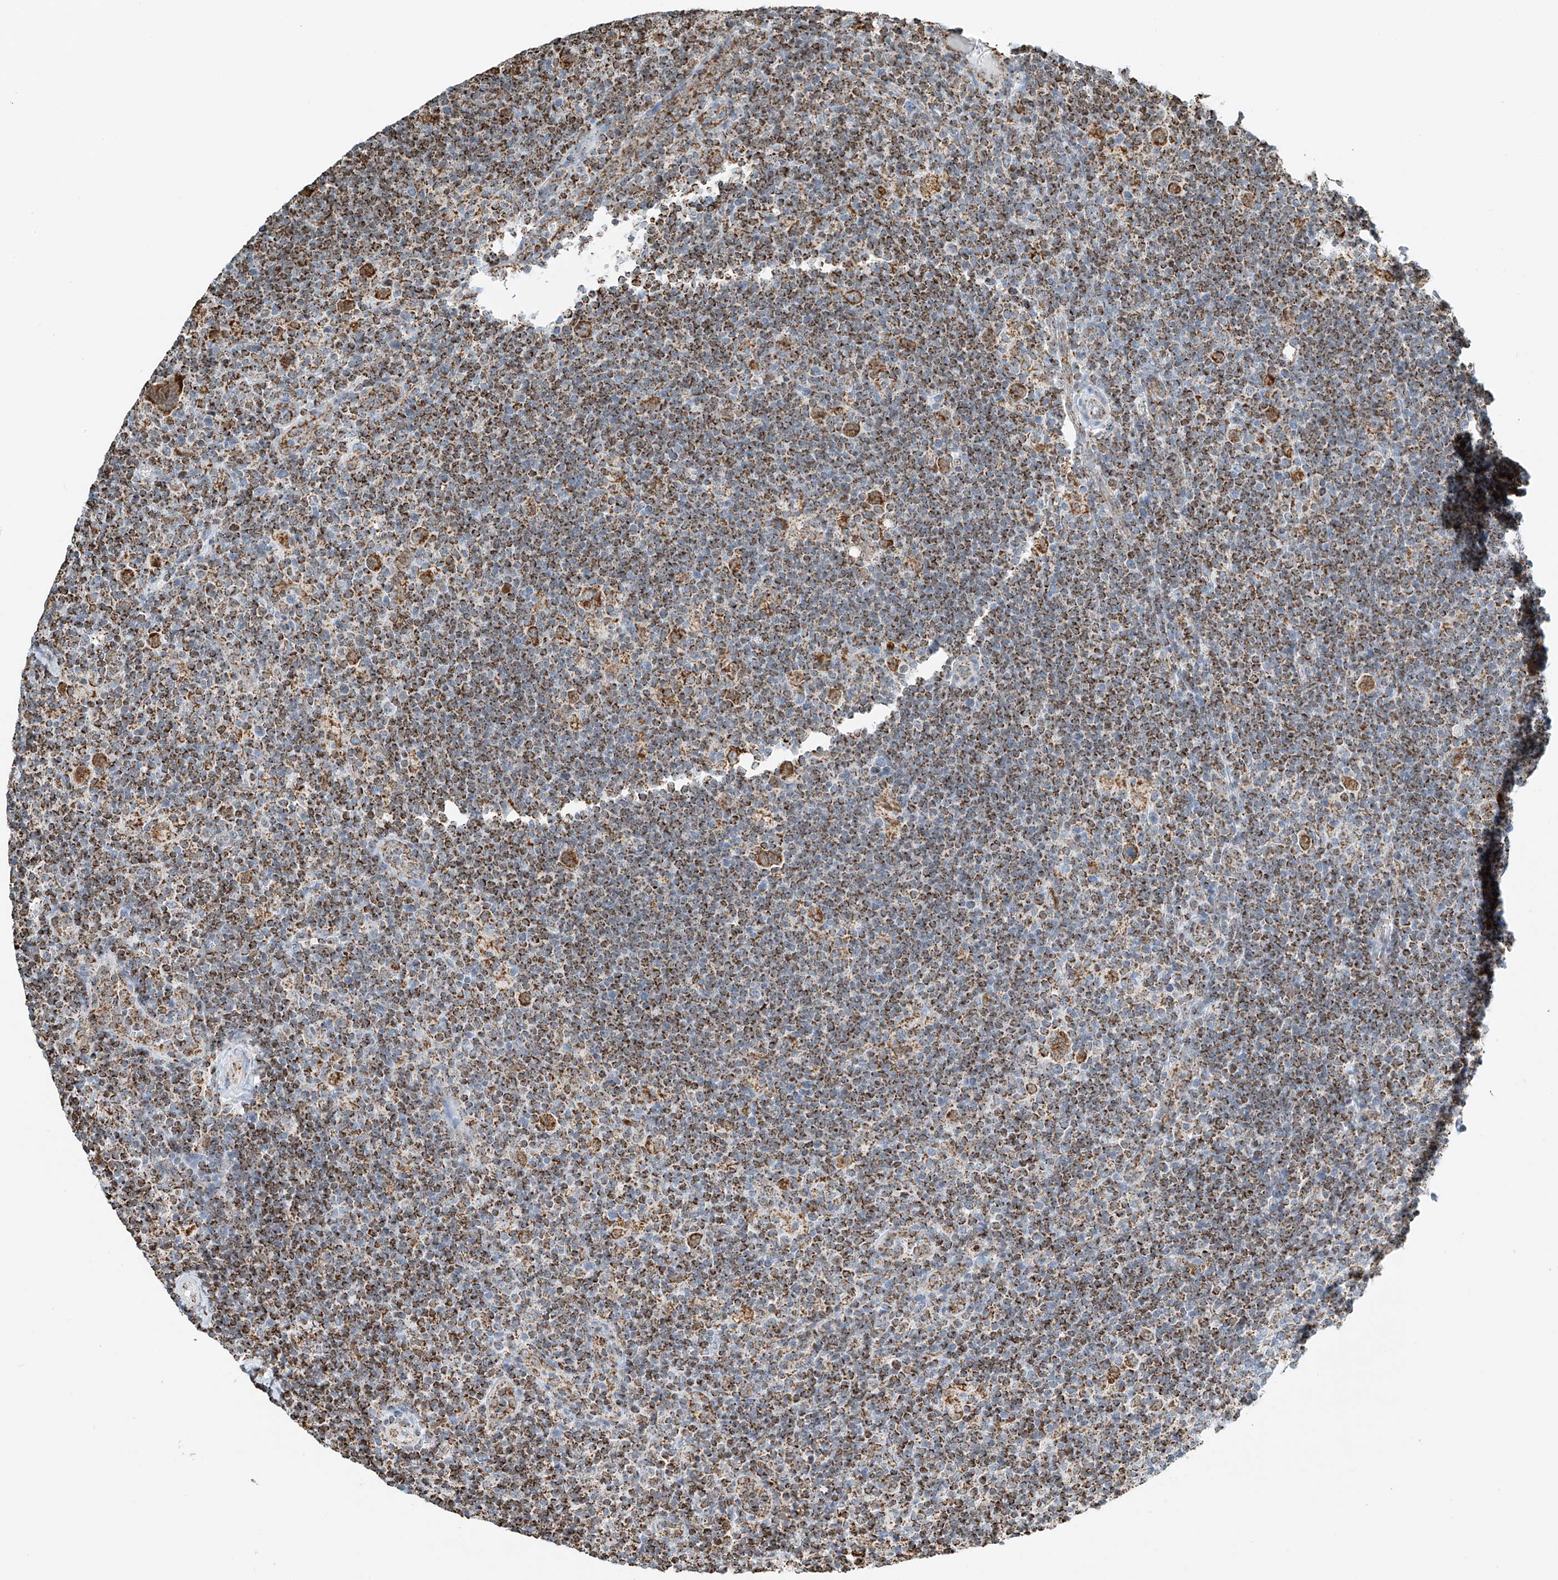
{"staining": {"intensity": "moderate", "quantity": ">75%", "location": "cytoplasmic/membranous"}, "tissue": "lymphoma", "cell_type": "Tumor cells", "image_type": "cancer", "snomed": [{"axis": "morphology", "description": "Hodgkin's disease, NOS"}, {"axis": "topography", "description": "Lymph node"}], "caption": "Hodgkin's disease was stained to show a protein in brown. There is medium levels of moderate cytoplasmic/membranous staining in approximately >75% of tumor cells.", "gene": "PPA2", "patient": {"sex": "female", "age": 57}}